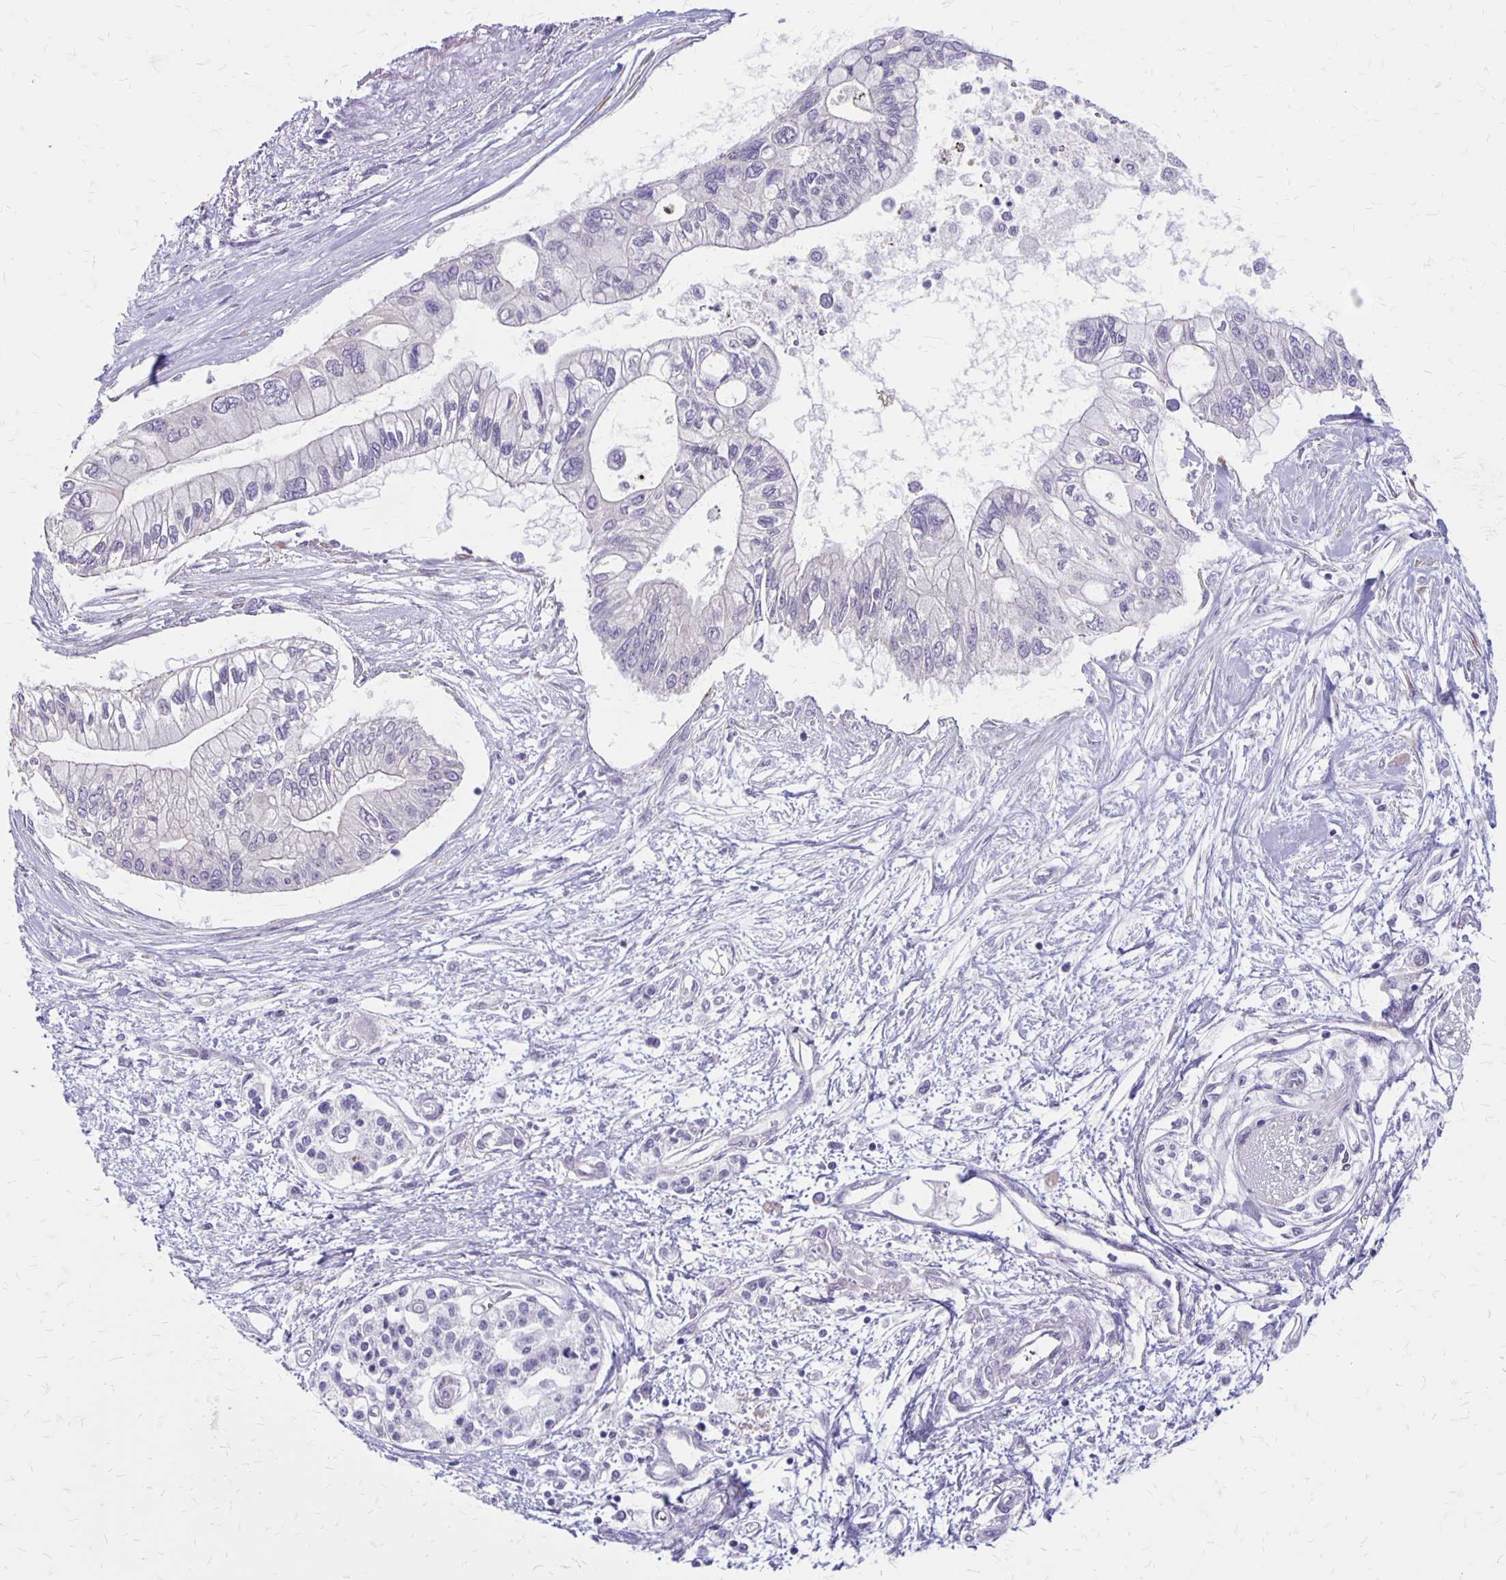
{"staining": {"intensity": "negative", "quantity": "none", "location": "none"}, "tissue": "pancreatic cancer", "cell_type": "Tumor cells", "image_type": "cancer", "snomed": [{"axis": "morphology", "description": "Adenocarcinoma, NOS"}, {"axis": "topography", "description": "Pancreas"}], "caption": "Photomicrograph shows no protein expression in tumor cells of pancreatic adenocarcinoma tissue.", "gene": "HOMER1", "patient": {"sex": "female", "age": 77}}